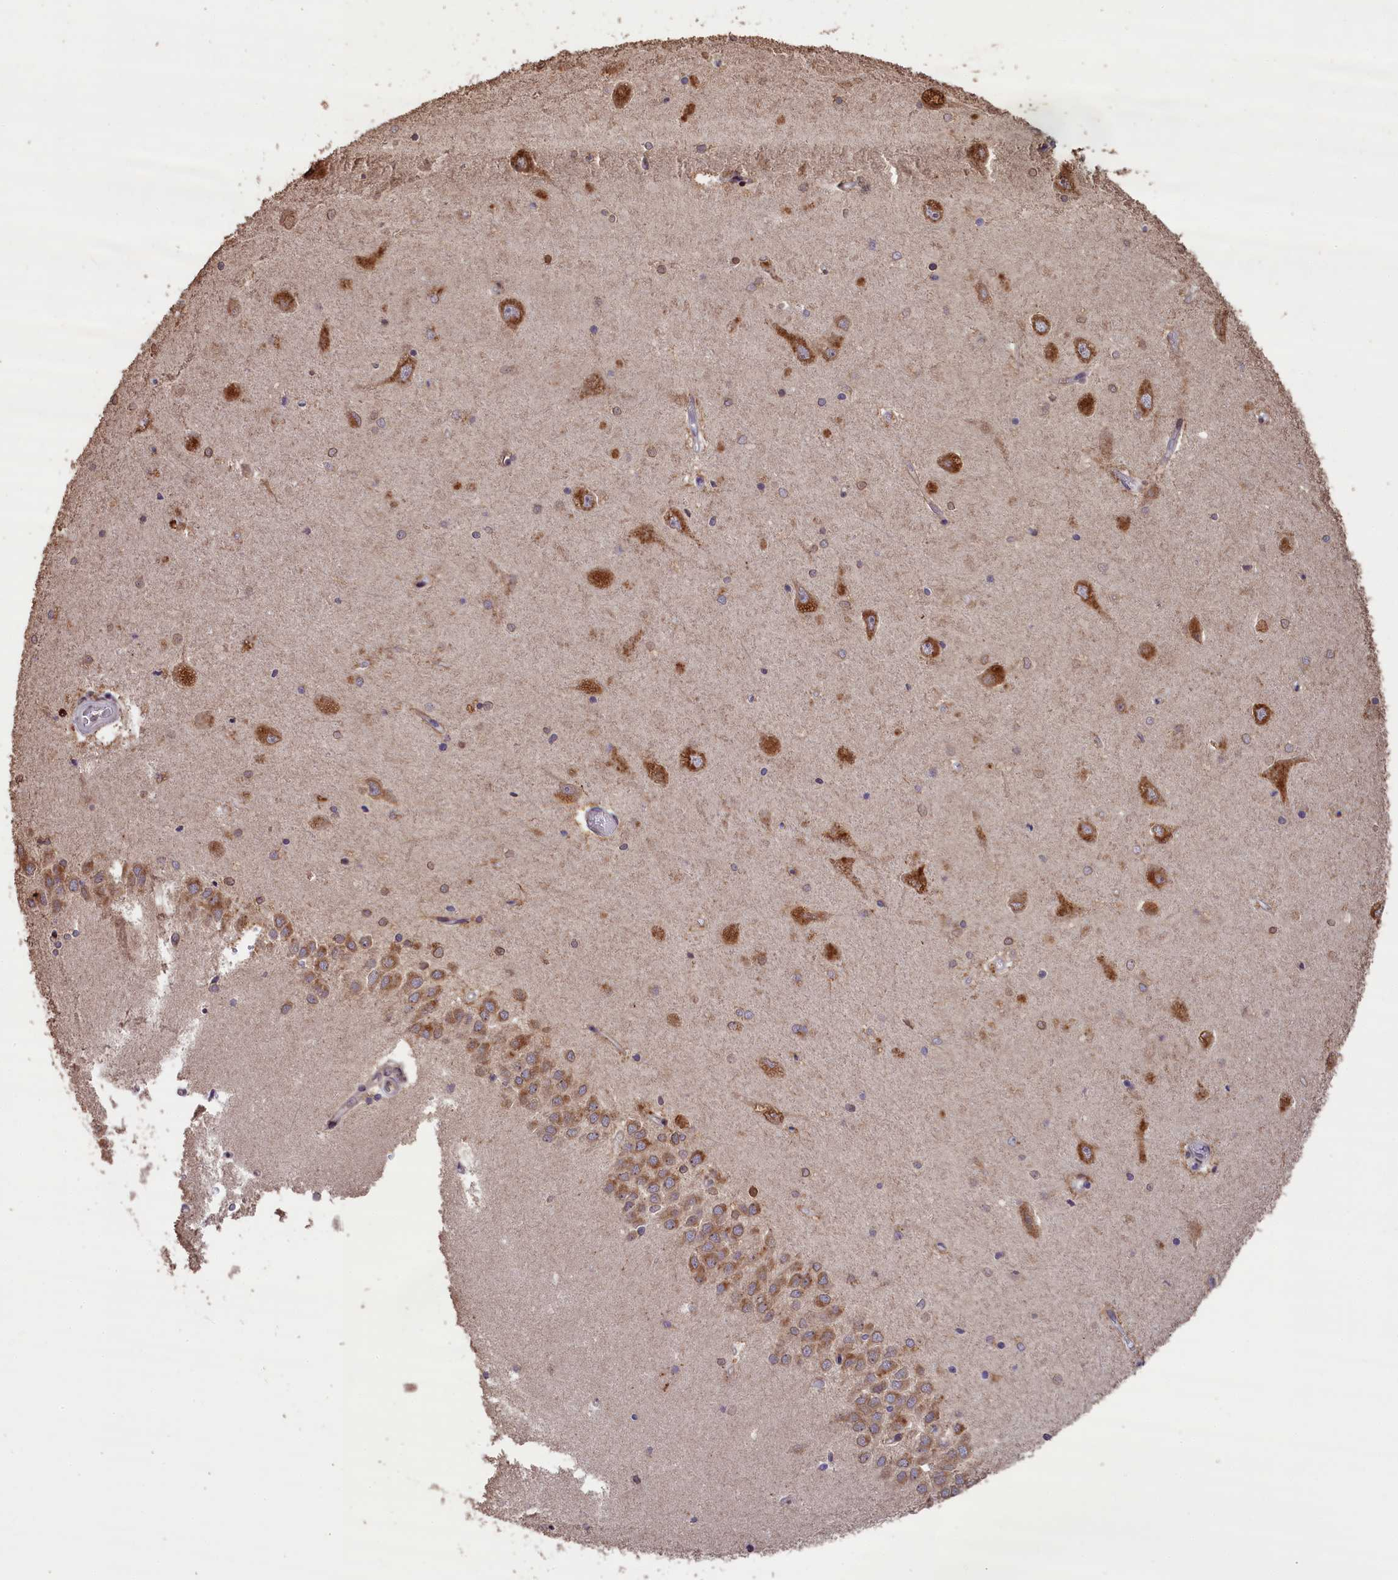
{"staining": {"intensity": "moderate", "quantity": "<25%", "location": "nuclear"}, "tissue": "hippocampus", "cell_type": "Glial cells", "image_type": "normal", "snomed": [{"axis": "morphology", "description": "Normal tissue, NOS"}, {"axis": "topography", "description": "Hippocampus"}], "caption": "Hippocampus was stained to show a protein in brown. There is low levels of moderate nuclear staining in about <25% of glial cells. The protein of interest is stained brown, and the nuclei are stained in blue (DAB (3,3'-diaminobenzidine) IHC with brightfield microscopy, high magnification).", "gene": "SLC38A7", "patient": {"sex": "male", "age": 45}}